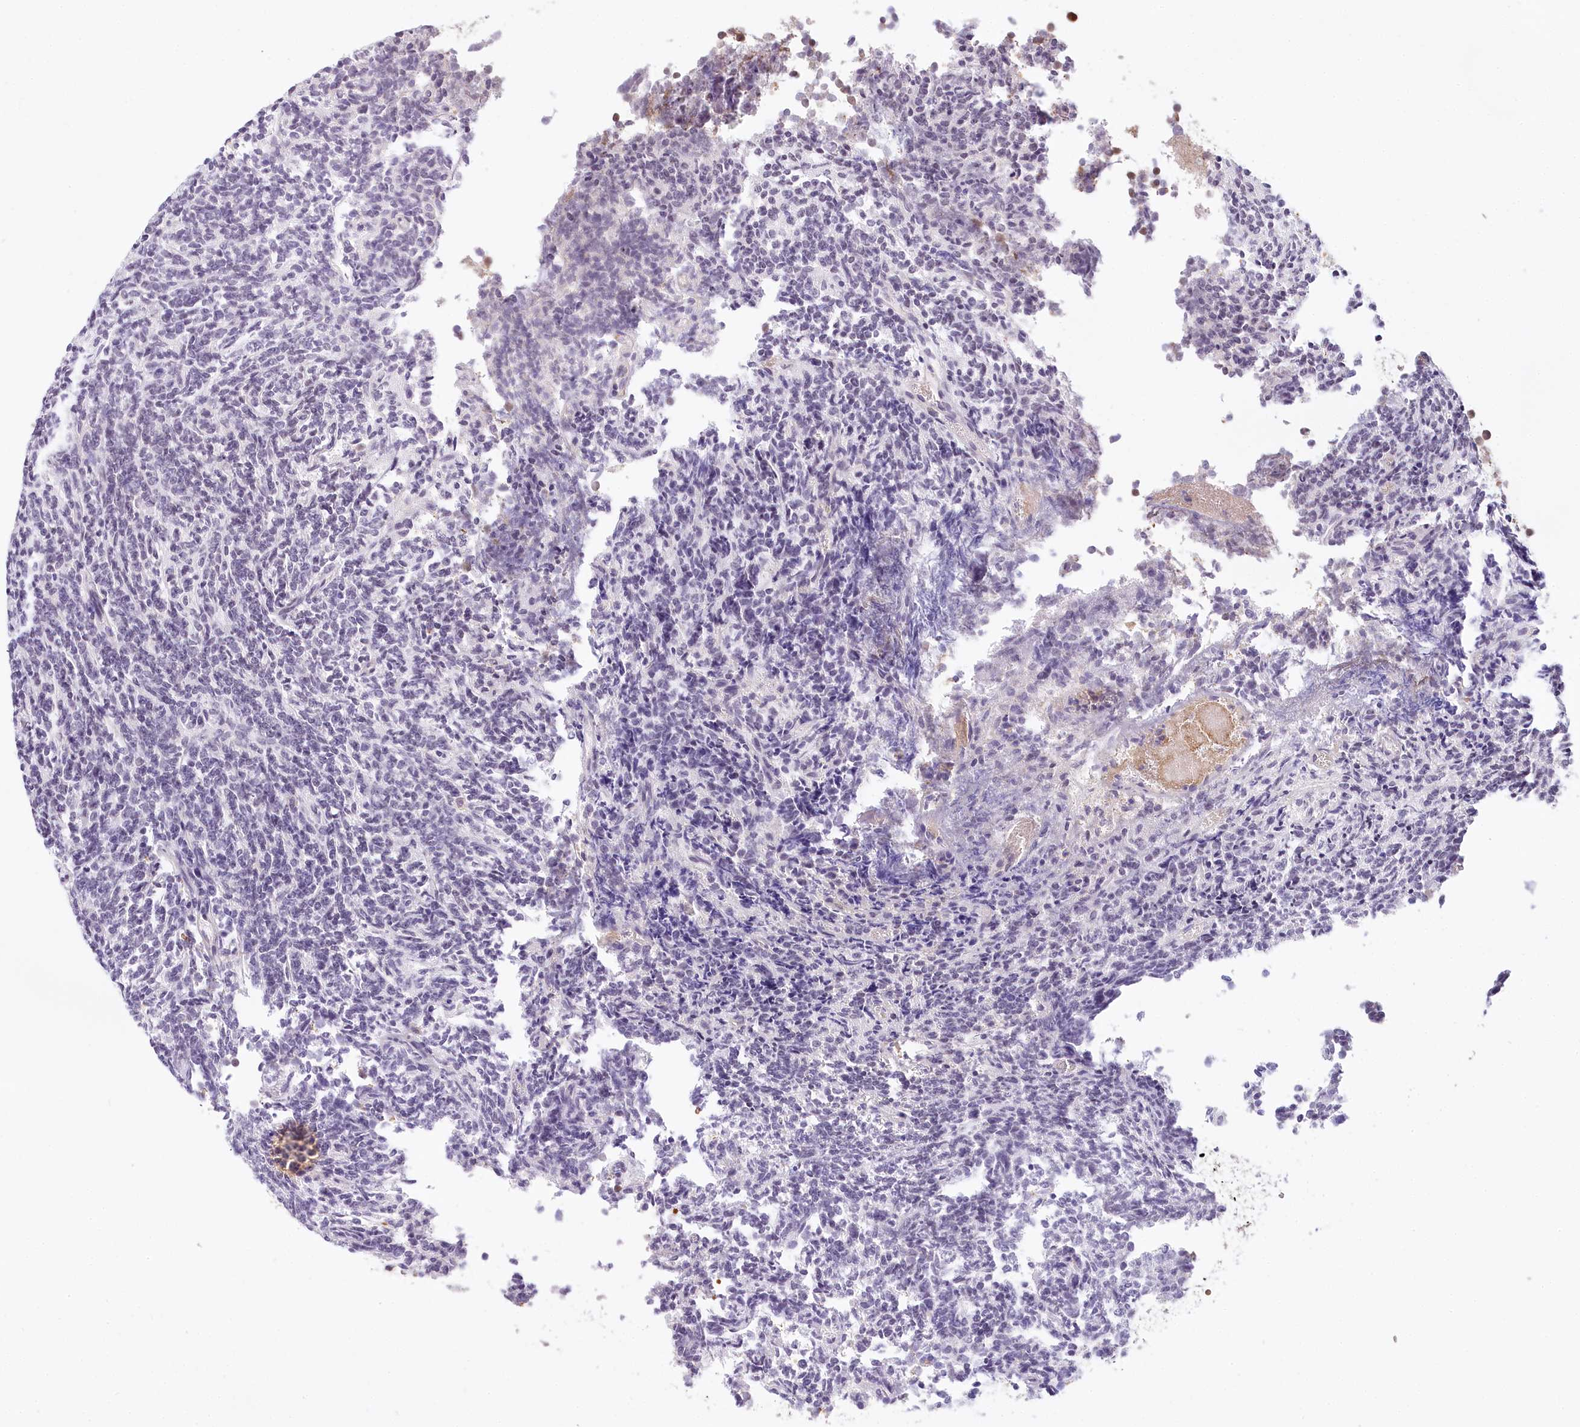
{"staining": {"intensity": "negative", "quantity": "none", "location": "none"}, "tissue": "glioma", "cell_type": "Tumor cells", "image_type": "cancer", "snomed": [{"axis": "morphology", "description": "Glioma, malignant, Low grade"}, {"axis": "topography", "description": "Brain"}], "caption": "The micrograph exhibits no significant expression in tumor cells of glioma.", "gene": "TUBGCP2", "patient": {"sex": "female", "age": 1}}